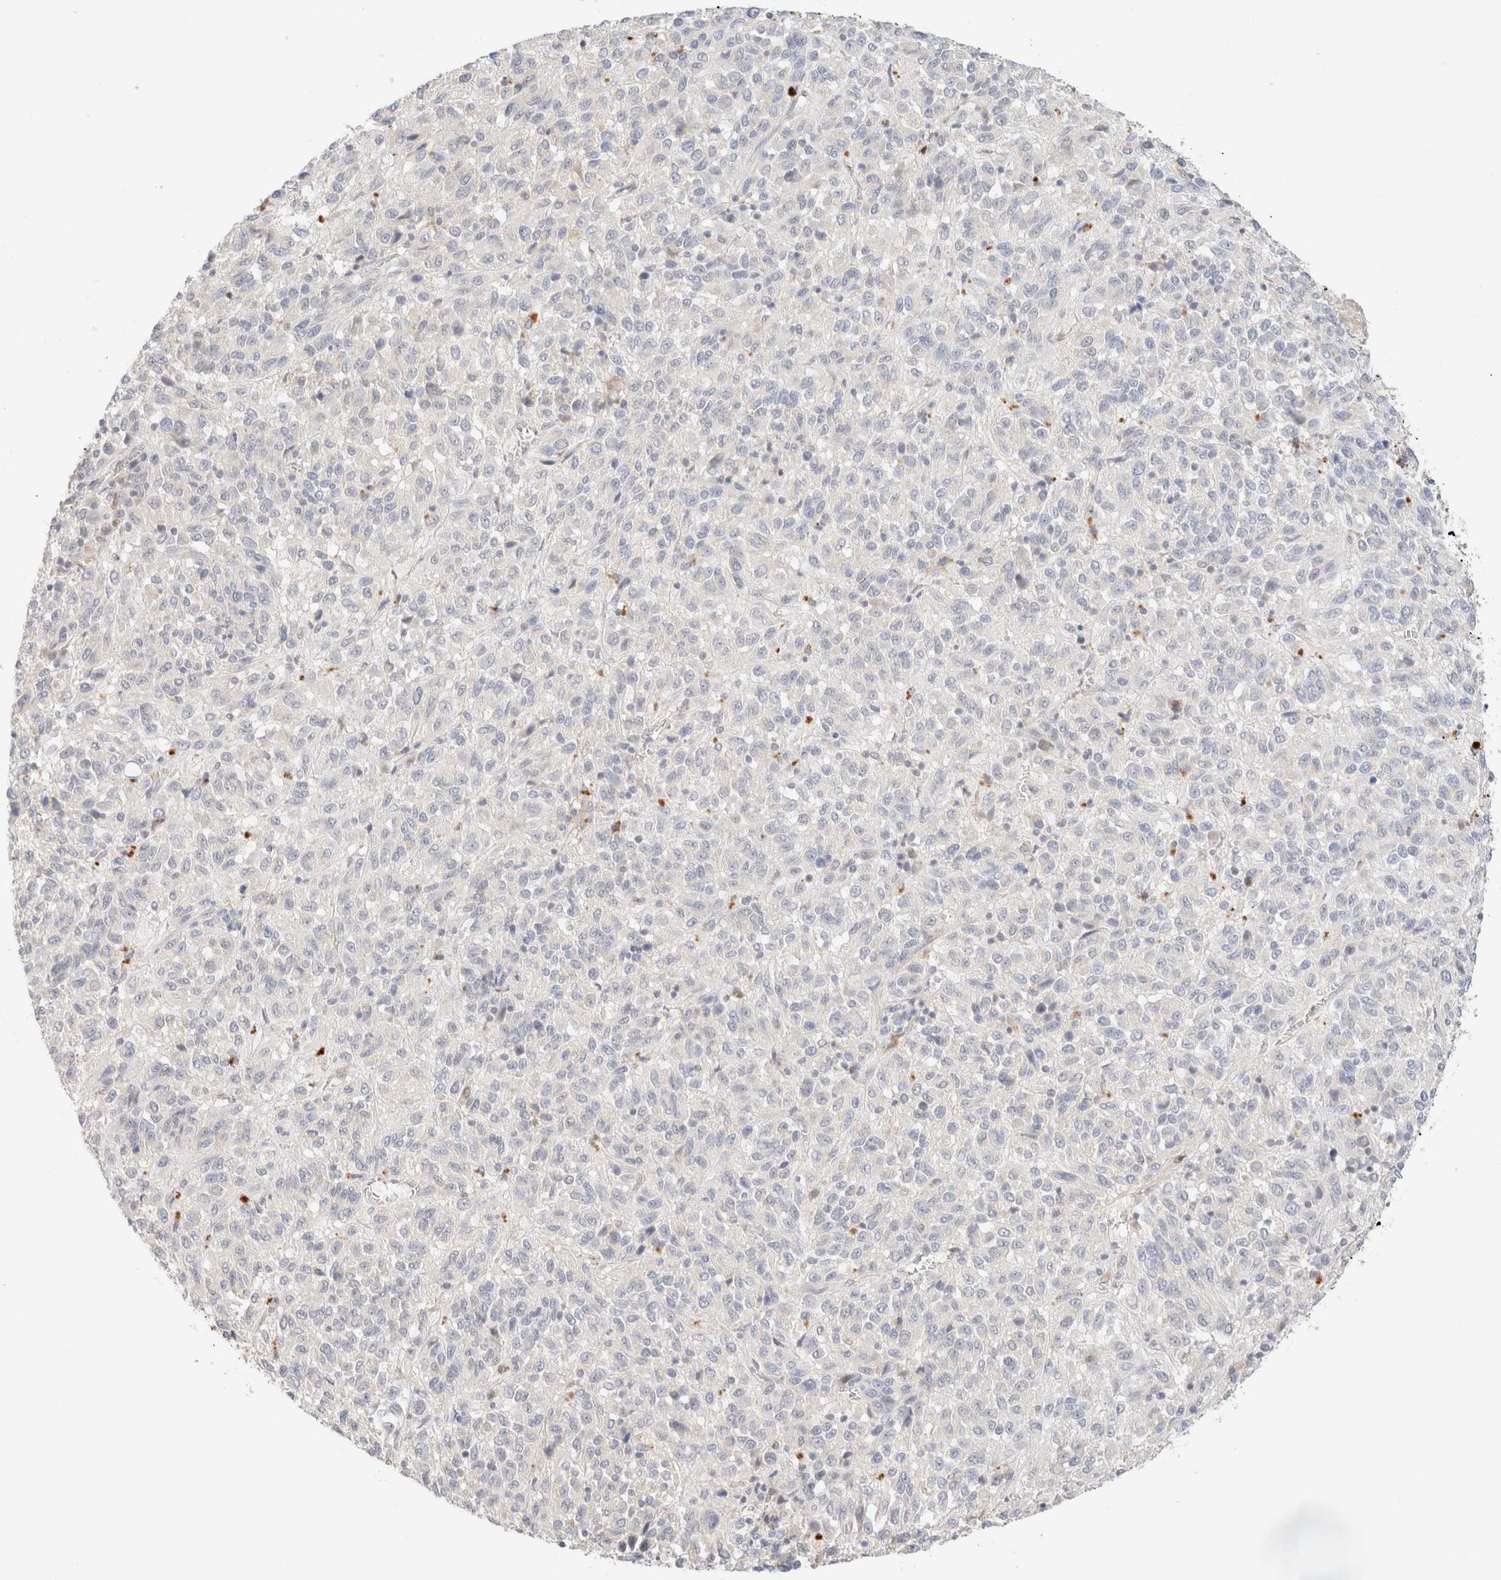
{"staining": {"intensity": "negative", "quantity": "none", "location": "none"}, "tissue": "melanoma", "cell_type": "Tumor cells", "image_type": "cancer", "snomed": [{"axis": "morphology", "description": "Malignant melanoma, Metastatic site"}, {"axis": "topography", "description": "Lung"}], "caption": "Tumor cells are negative for protein expression in human malignant melanoma (metastatic site).", "gene": "SNTB1", "patient": {"sex": "male", "age": 64}}